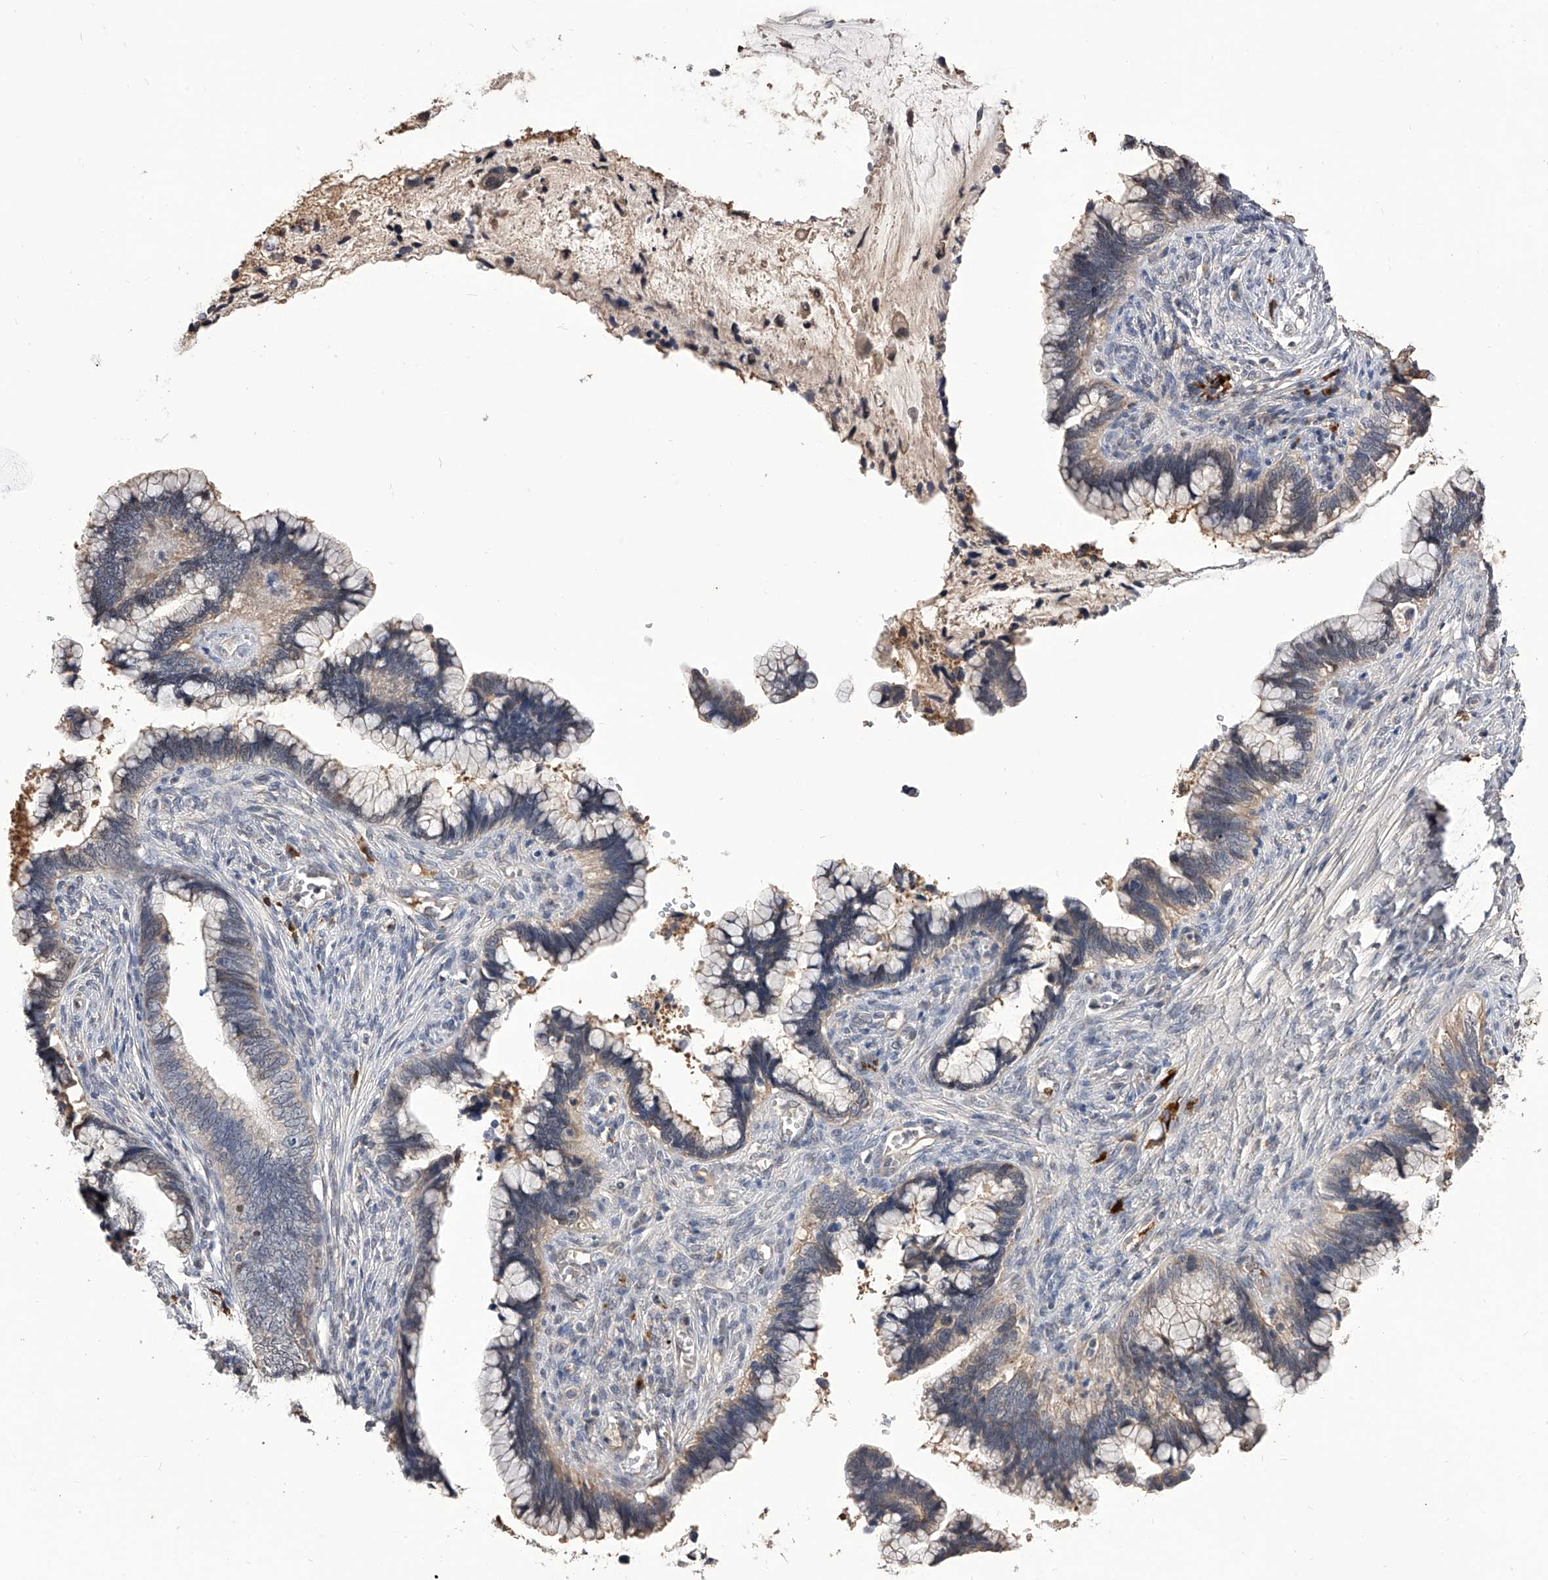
{"staining": {"intensity": "weak", "quantity": "<25%", "location": "cytoplasmic/membranous"}, "tissue": "cervical cancer", "cell_type": "Tumor cells", "image_type": "cancer", "snomed": [{"axis": "morphology", "description": "Adenocarcinoma, NOS"}, {"axis": "topography", "description": "Cervix"}], "caption": "The IHC image has no significant expression in tumor cells of adenocarcinoma (cervical) tissue.", "gene": "CFAP410", "patient": {"sex": "female", "age": 44}}